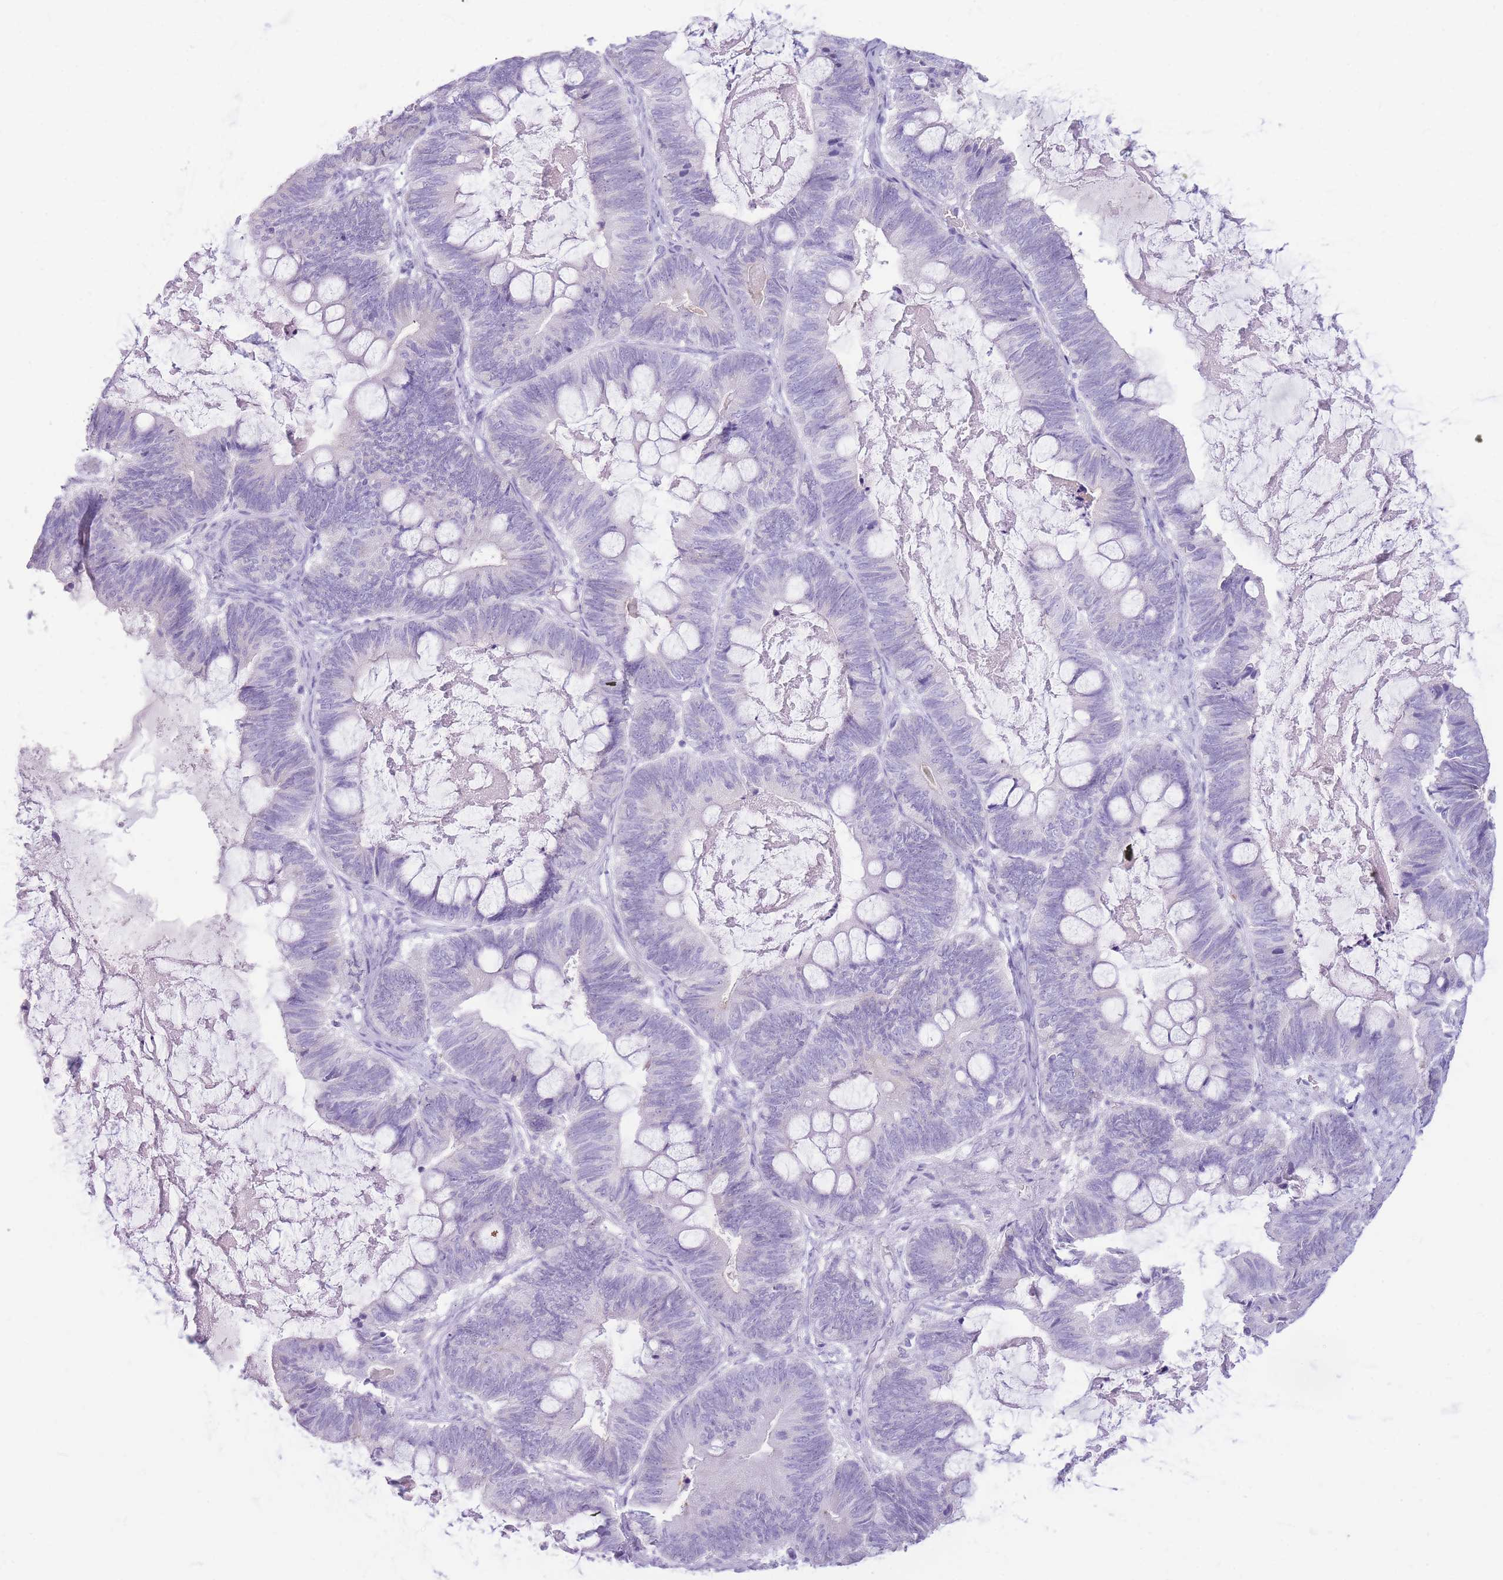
{"staining": {"intensity": "negative", "quantity": "none", "location": "none"}, "tissue": "ovarian cancer", "cell_type": "Tumor cells", "image_type": "cancer", "snomed": [{"axis": "morphology", "description": "Cystadenocarcinoma, mucinous, NOS"}, {"axis": "topography", "description": "Ovary"}], "caption": "A micrograph of ovarian mucinous cystadenocarcinoma stained for a protein shows no brown staining in tumor cells.", "gene": "TPSAB1", "patient": {"sex": "female", "age": 61}}